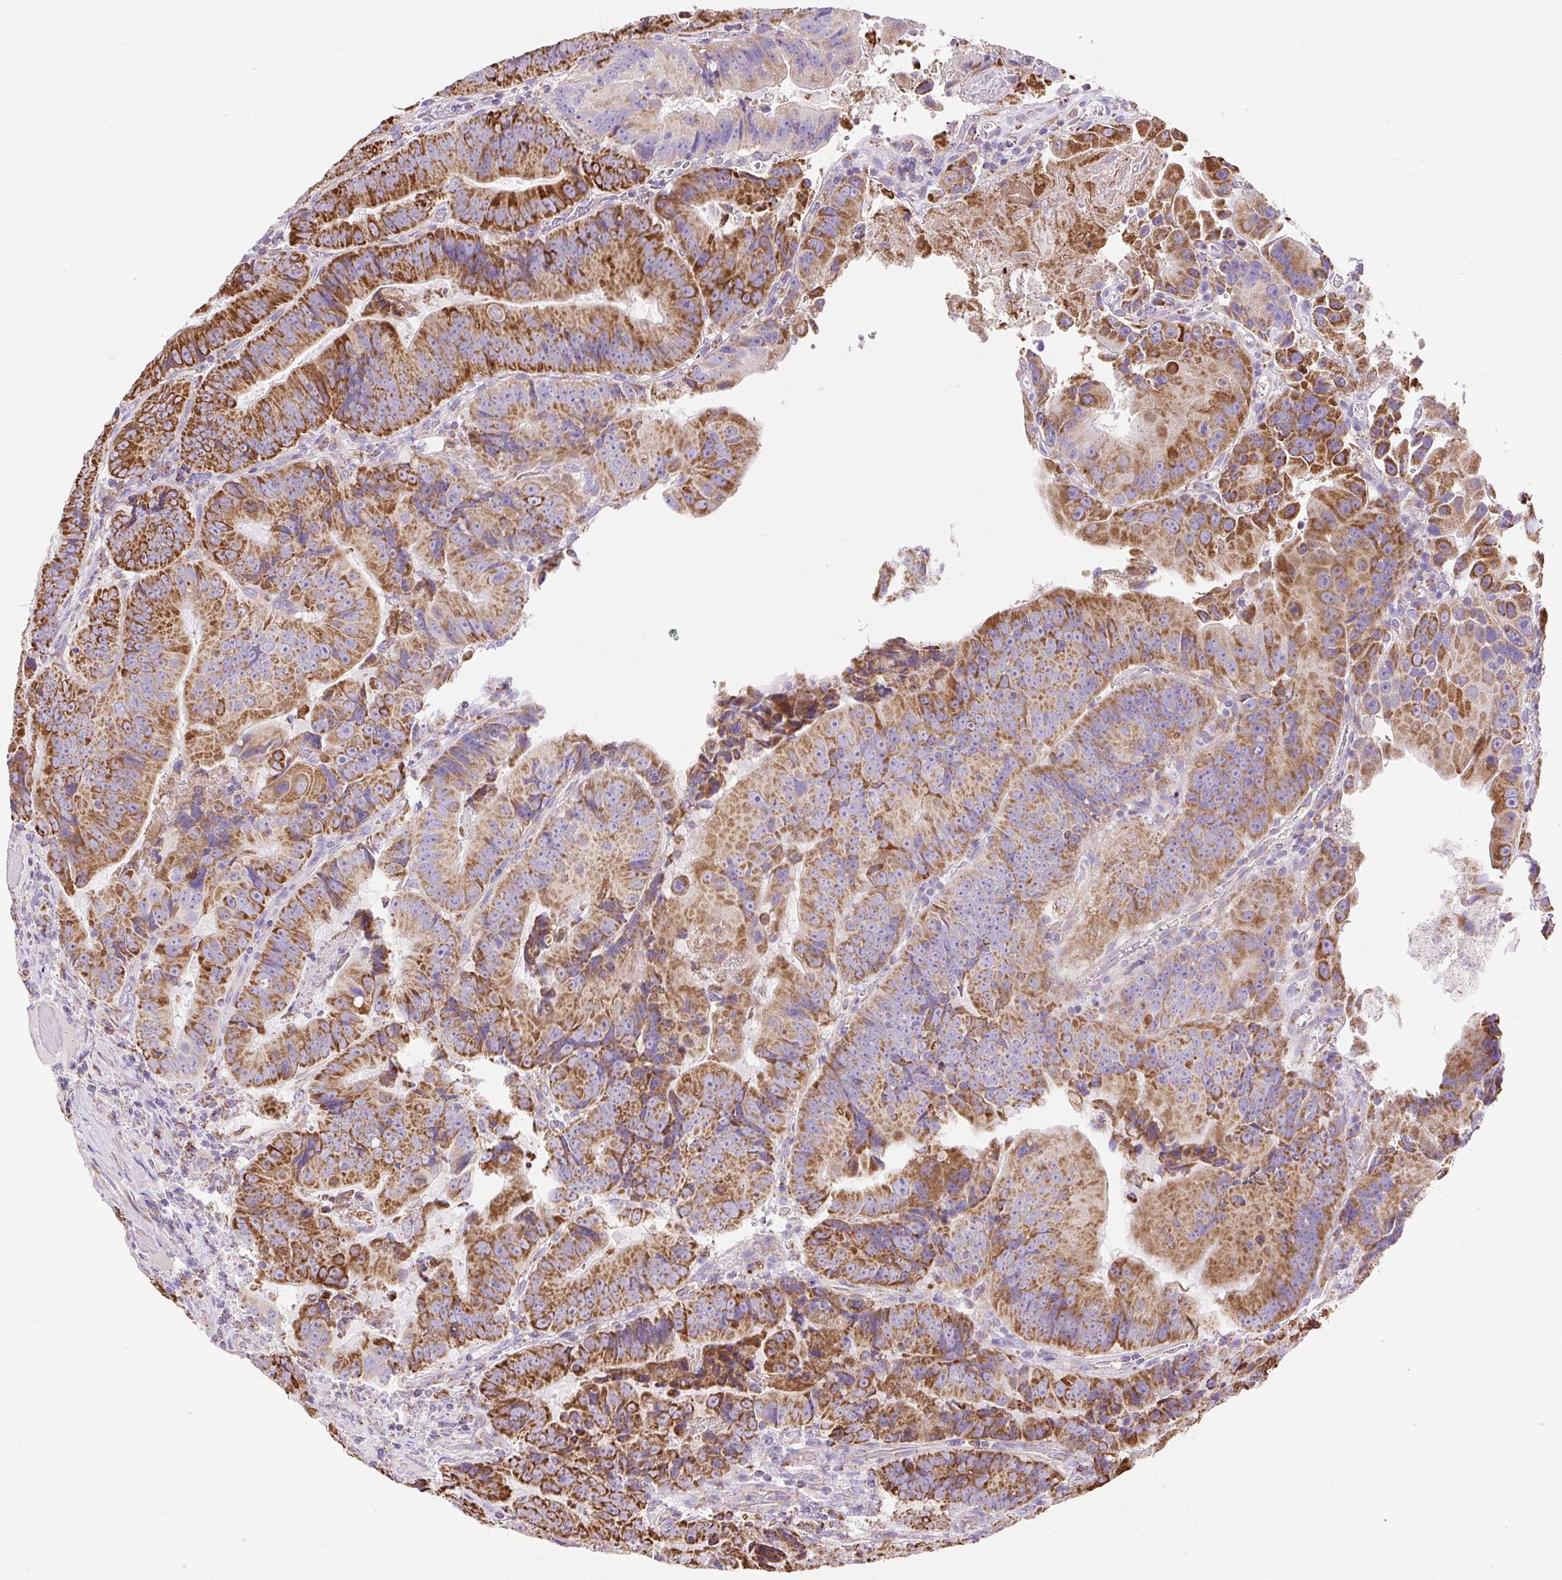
{"staining": {"intensity": "strong", "quantity": ">75%", "location": "cytoplasmic/membranous"}, "tissue": "colorectal cancer", "cell_type": "Tumor cells", "image_type": "cancer", "snomed": [{"axis": "morphology", "description": "Adenocarcinoma, NOS"}, {"axis": "topography", "description": "Colon"}], "caption": "A brown stain labels strong cytoplasmic/membranous expression of a protein in human colorectal cancer tumor cells. The staining was performed using DAB (3,3'-diaminobenzidine), with brown indicating positive protein expression. Nuclei are stained blue with hematoxylin.", "gene": "DAAM2", "patient": {"sex": "female", "age": 86}}